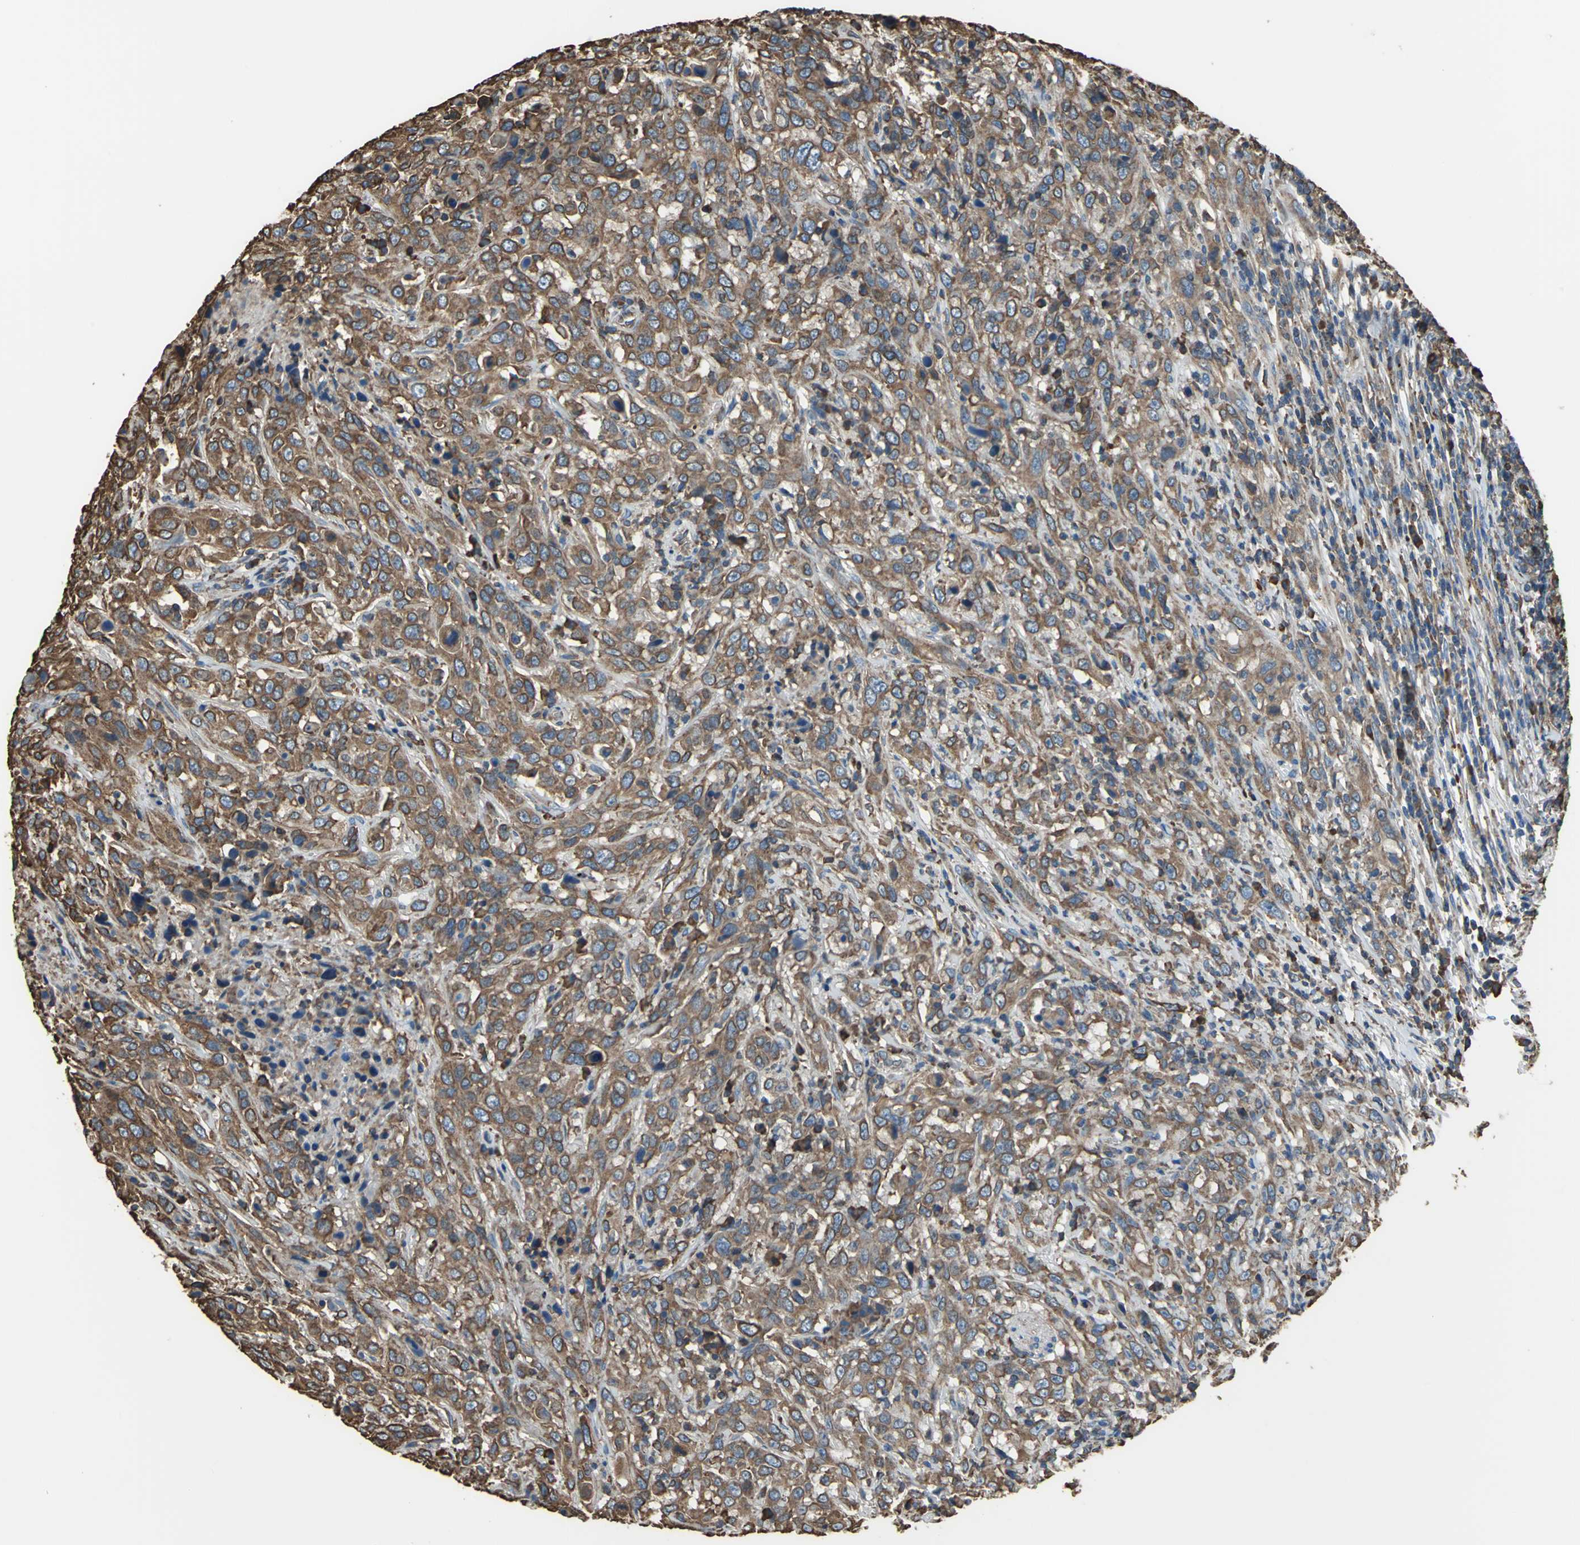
{"staining": {"intensity": "strong", "quantity": ">75%", "location": "cytoplasmic/membranous"}, "tissue": "urothelial cancer", "cell_type": "Tumor cells", "image_type": "cancer", "snomed": [{"axis": "morphology", "description": "Urothelial carcinoma, High grade"}, {"axis": "topography", "description": "Urinary bladder"}], "caption": "Protein staining of high-grade urothelial carcinoma tissue displays strong cytoplasmic/membranous staining in about >75% of tumor cells.", "gene": "GPANK1", "patient": {"sex": "male", "age": 61}}